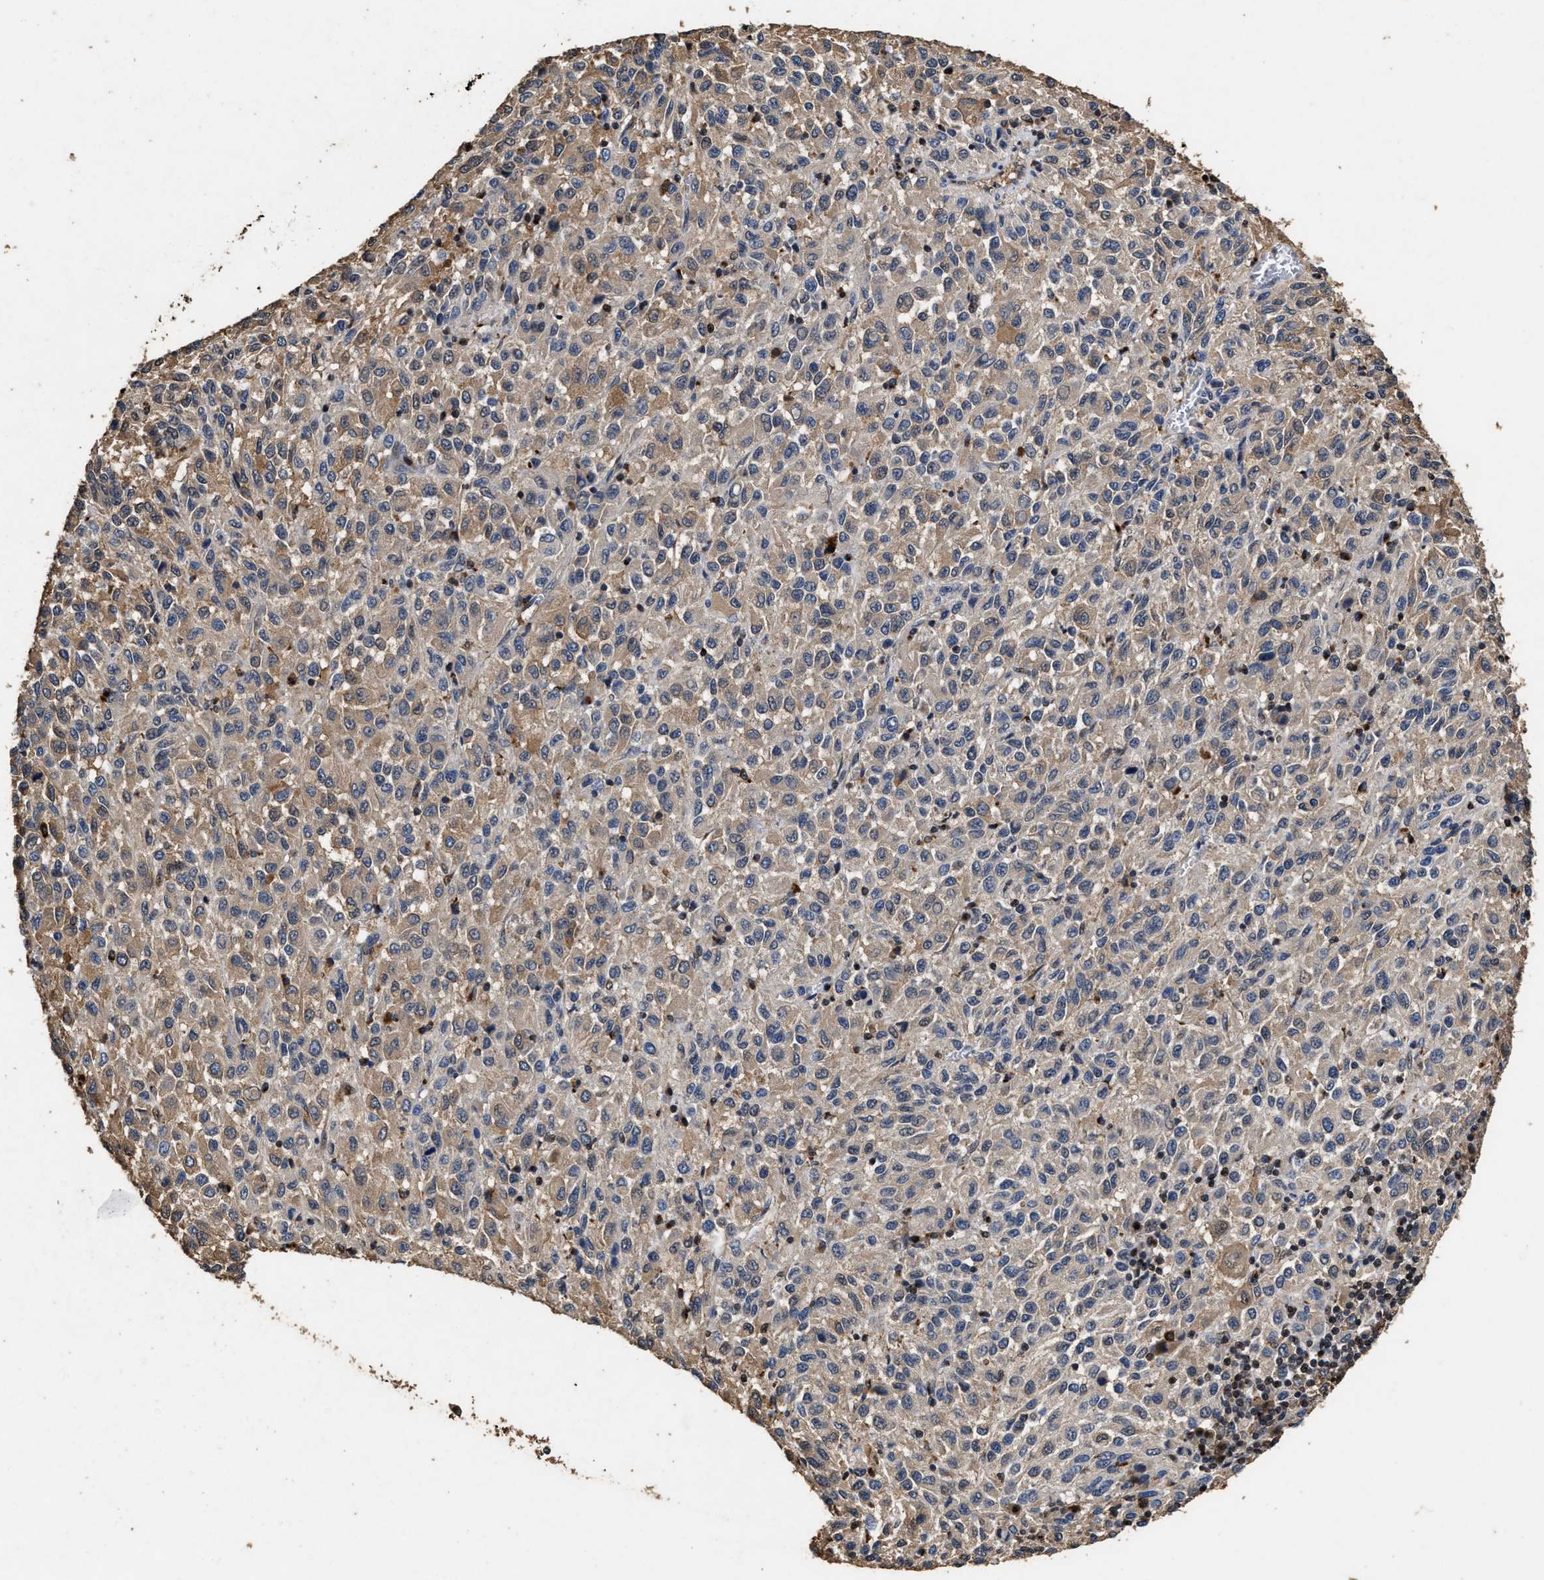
{"staining": {"intensity": "weak", "quantity": ">75%", "location": "cytoplasmic/membranous"}, "tissue": "melanoma", "cell_type": "Tumor cells", "image_type": "cancer", "snomed": [{"axis": "morphology", "description": "Malignant melanoma, Metastatic site"}, {"axis": "topography", "description": "Lung"}], "caption": "Tumor cells show weak cytoplasmic/membranous positivity in approximately >75% of cells in melanoma.", "gene": "TPST2", "patient": {"sex": "male", "age": 64}}